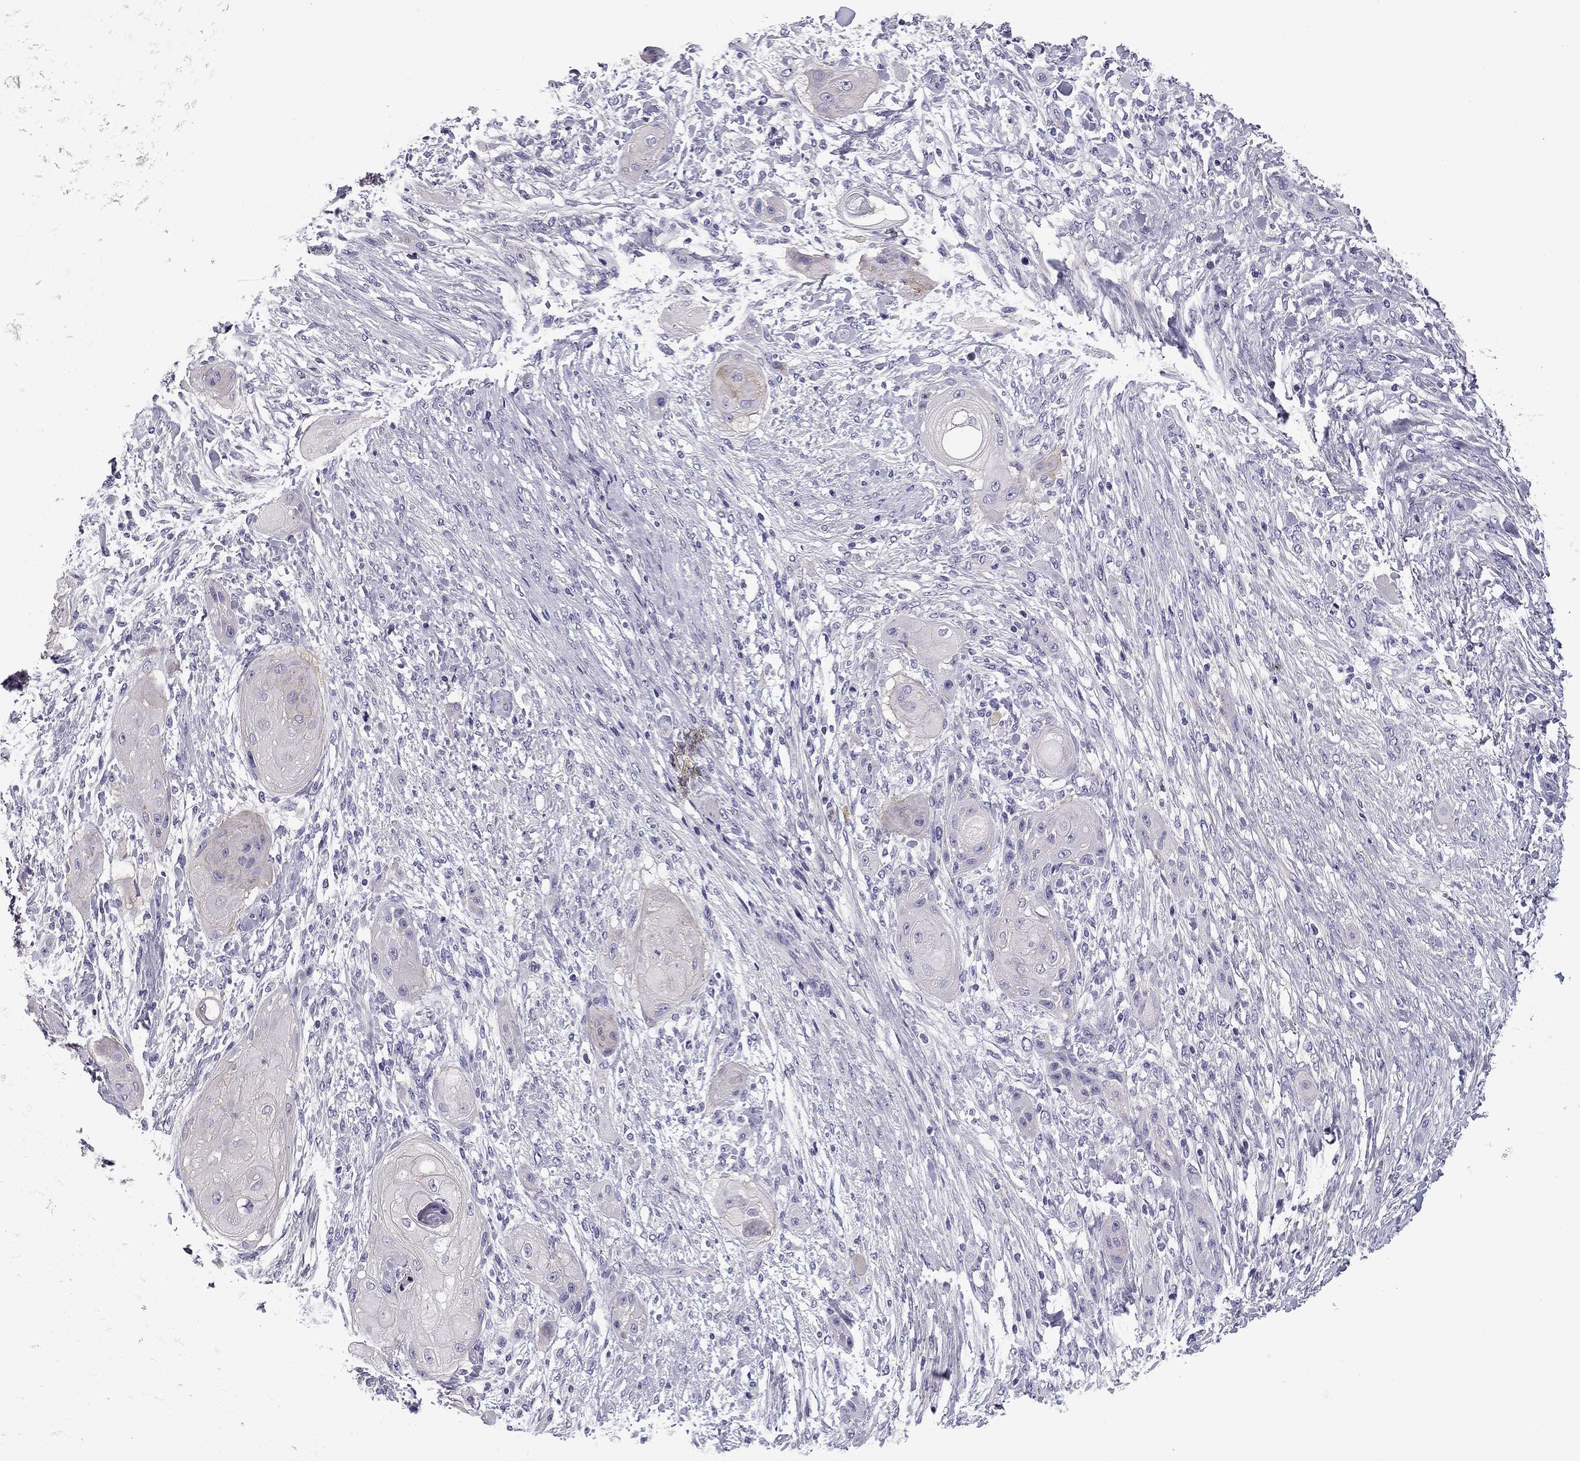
{"staining": {"intensity": "negative", "quantity": "none", "location": "none"}, "tissue": "skin cancer", "cell_type": "Tumor cells", "image_type": "cancer", "snomed": [{"axis": "morphology", "description": "Squamous cell carcinoma, NOS"}, {"axis": "topography", "description": "Skin"}], "caption": "Histopathology image shows no significant protein expression in tumor cells of skin cancer (squamous cell carcinoma). (IHC, brightfield microscopy, high magnification).", "gene": "FLNC", "patient": {"sex": "male", "age": 62}}